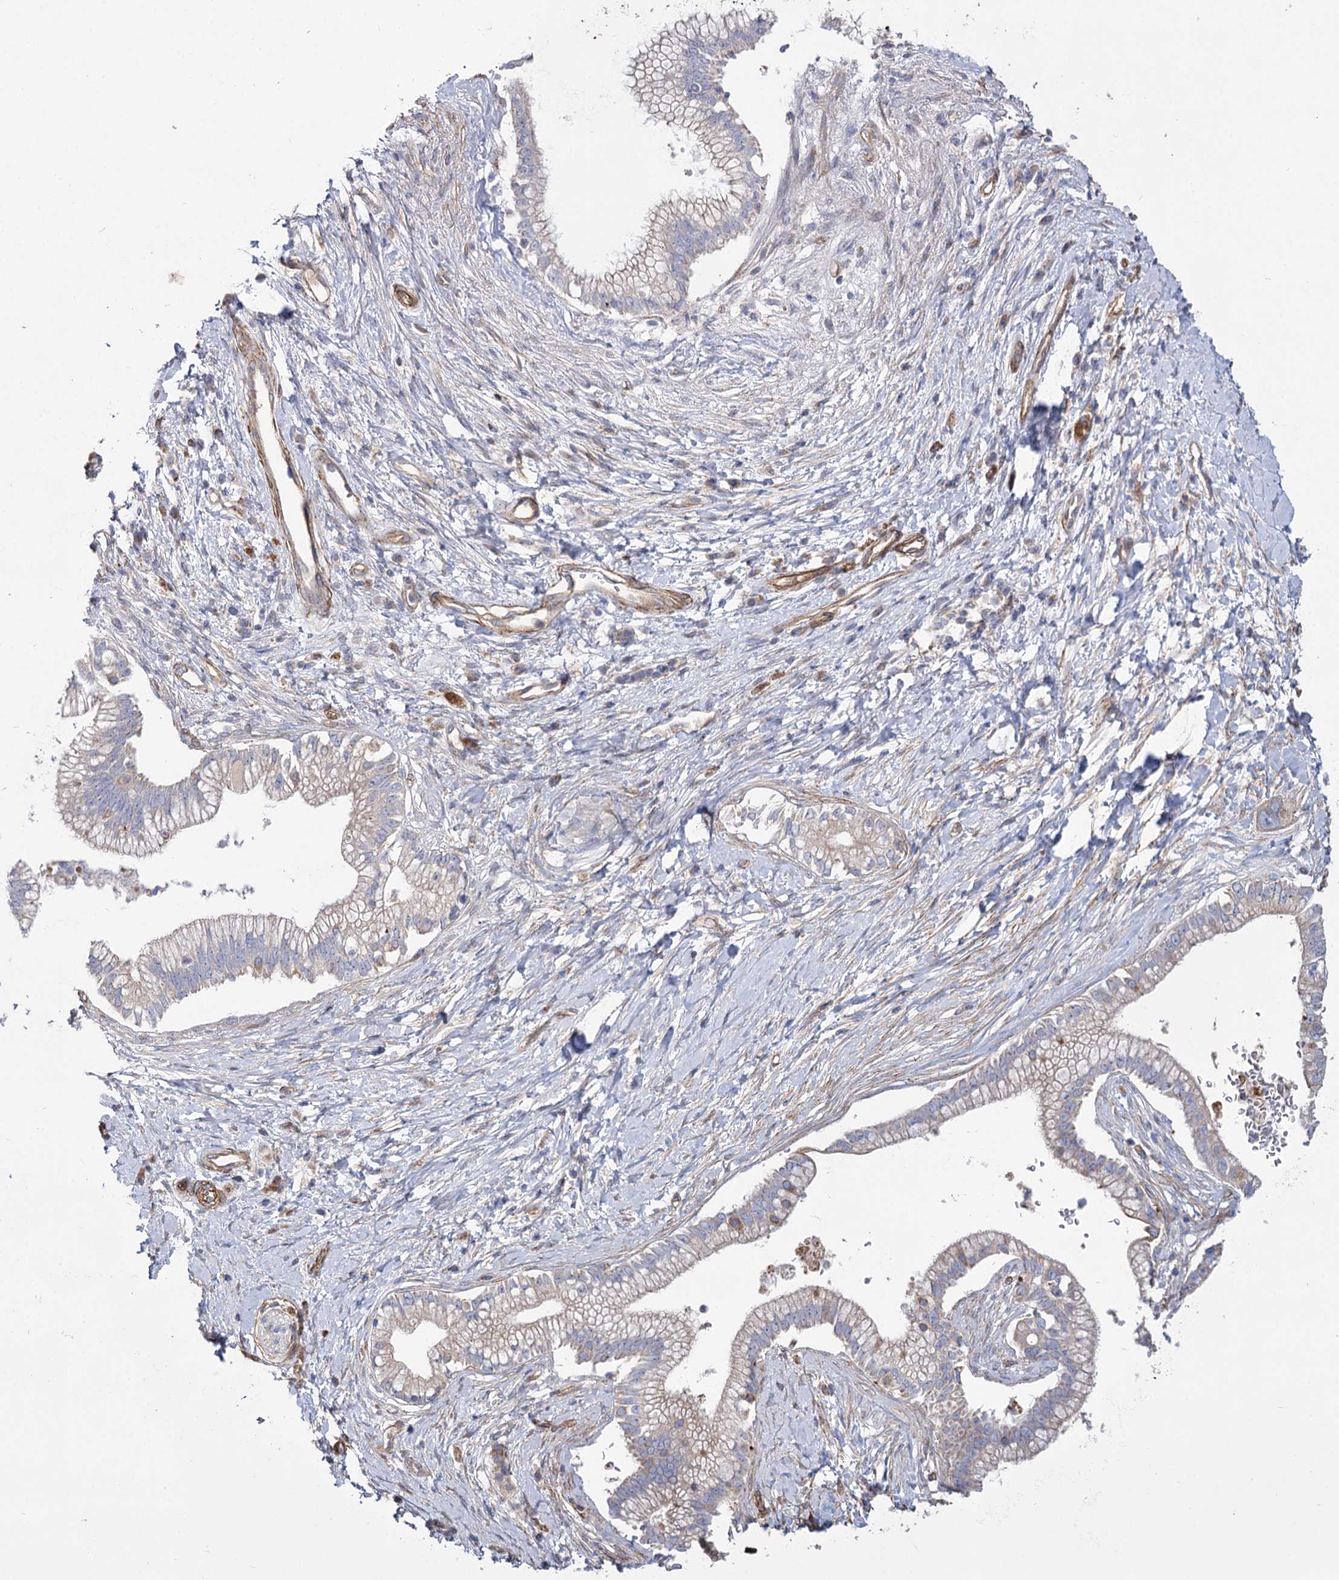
{"staining": {"intensity": "negative", "quantity": "none", "location": "none"}, "tissue": "pancreatic cancer", "cell_type": "Tumor cells", "image_type": "cancer", "snomed": [{"axis": "morphology", "description": "Adenocarcinoma, NOS"}, {"axis": "topography", "description": "Pancreas"}], "caption": "Immunohistochemical staining of human adenocarcinoma (pancreatic) displays no significant staining in tumor cells.", "gene": "TMEM164", "patient": {"sex": "male", "age": 68}}